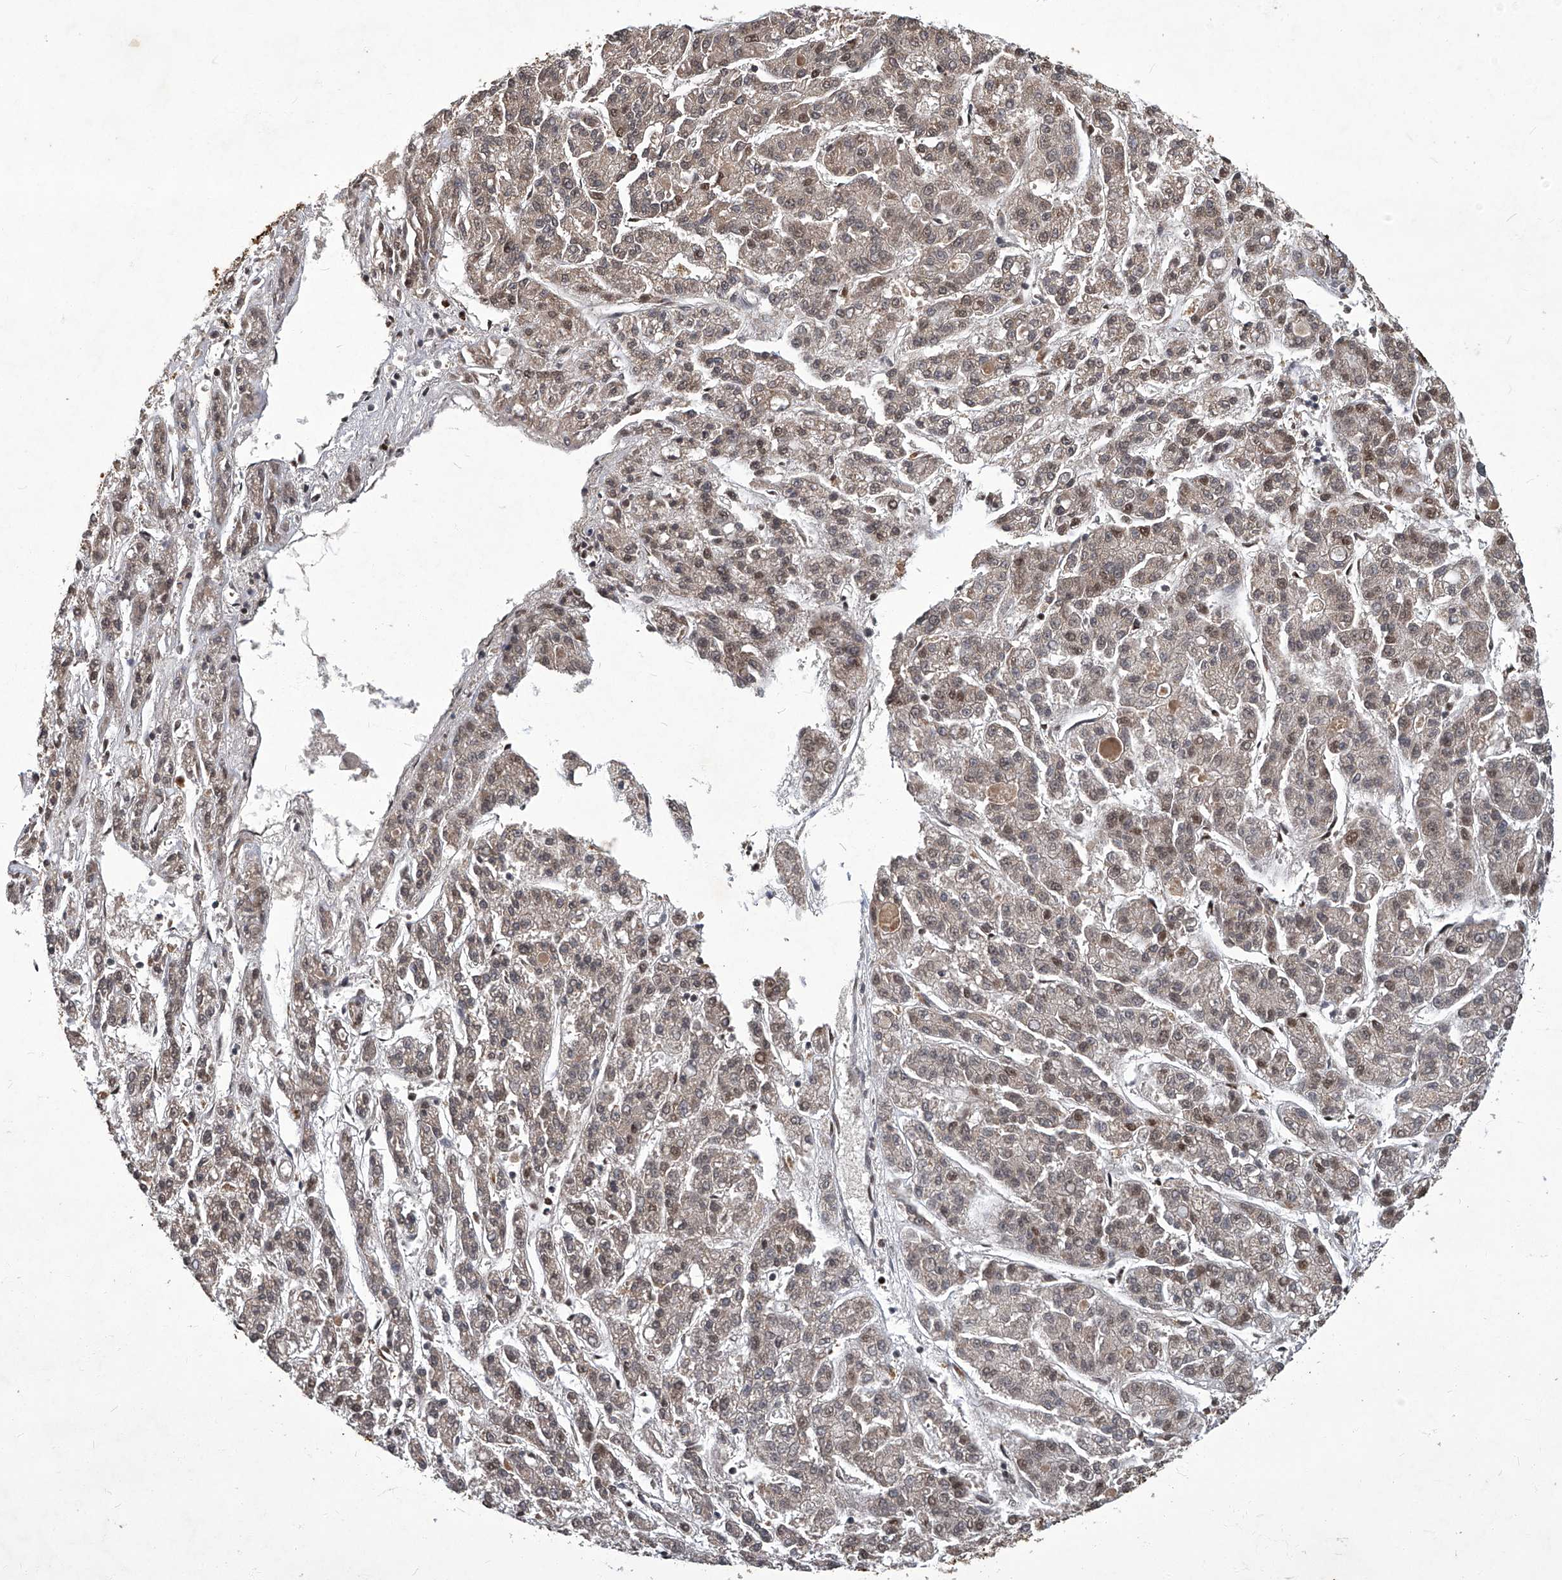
{"staining": {"intensity": "weak", "quantity": "25%-75%", "location": "cytoplasmic/membranous,nuclear"}, "tissue": "liver cancer", "cell_type": "Tumor cells", "image_type": "cancer", "snomed": [{"axis": "morphology", "description": "Carcinoma, Hepatocellular, NOS"}, {"axis": "topography", "description": "Liver"}], "caption": "Hepatocellular carcinoma (liver) stained with a brown dye shows weak cytoplasmic/membranous and nuclear positive positivity in approximately 25%-75% of tumor cells.", "gene": "HBP1", "patient": {"sex": "male", "age": 70}}